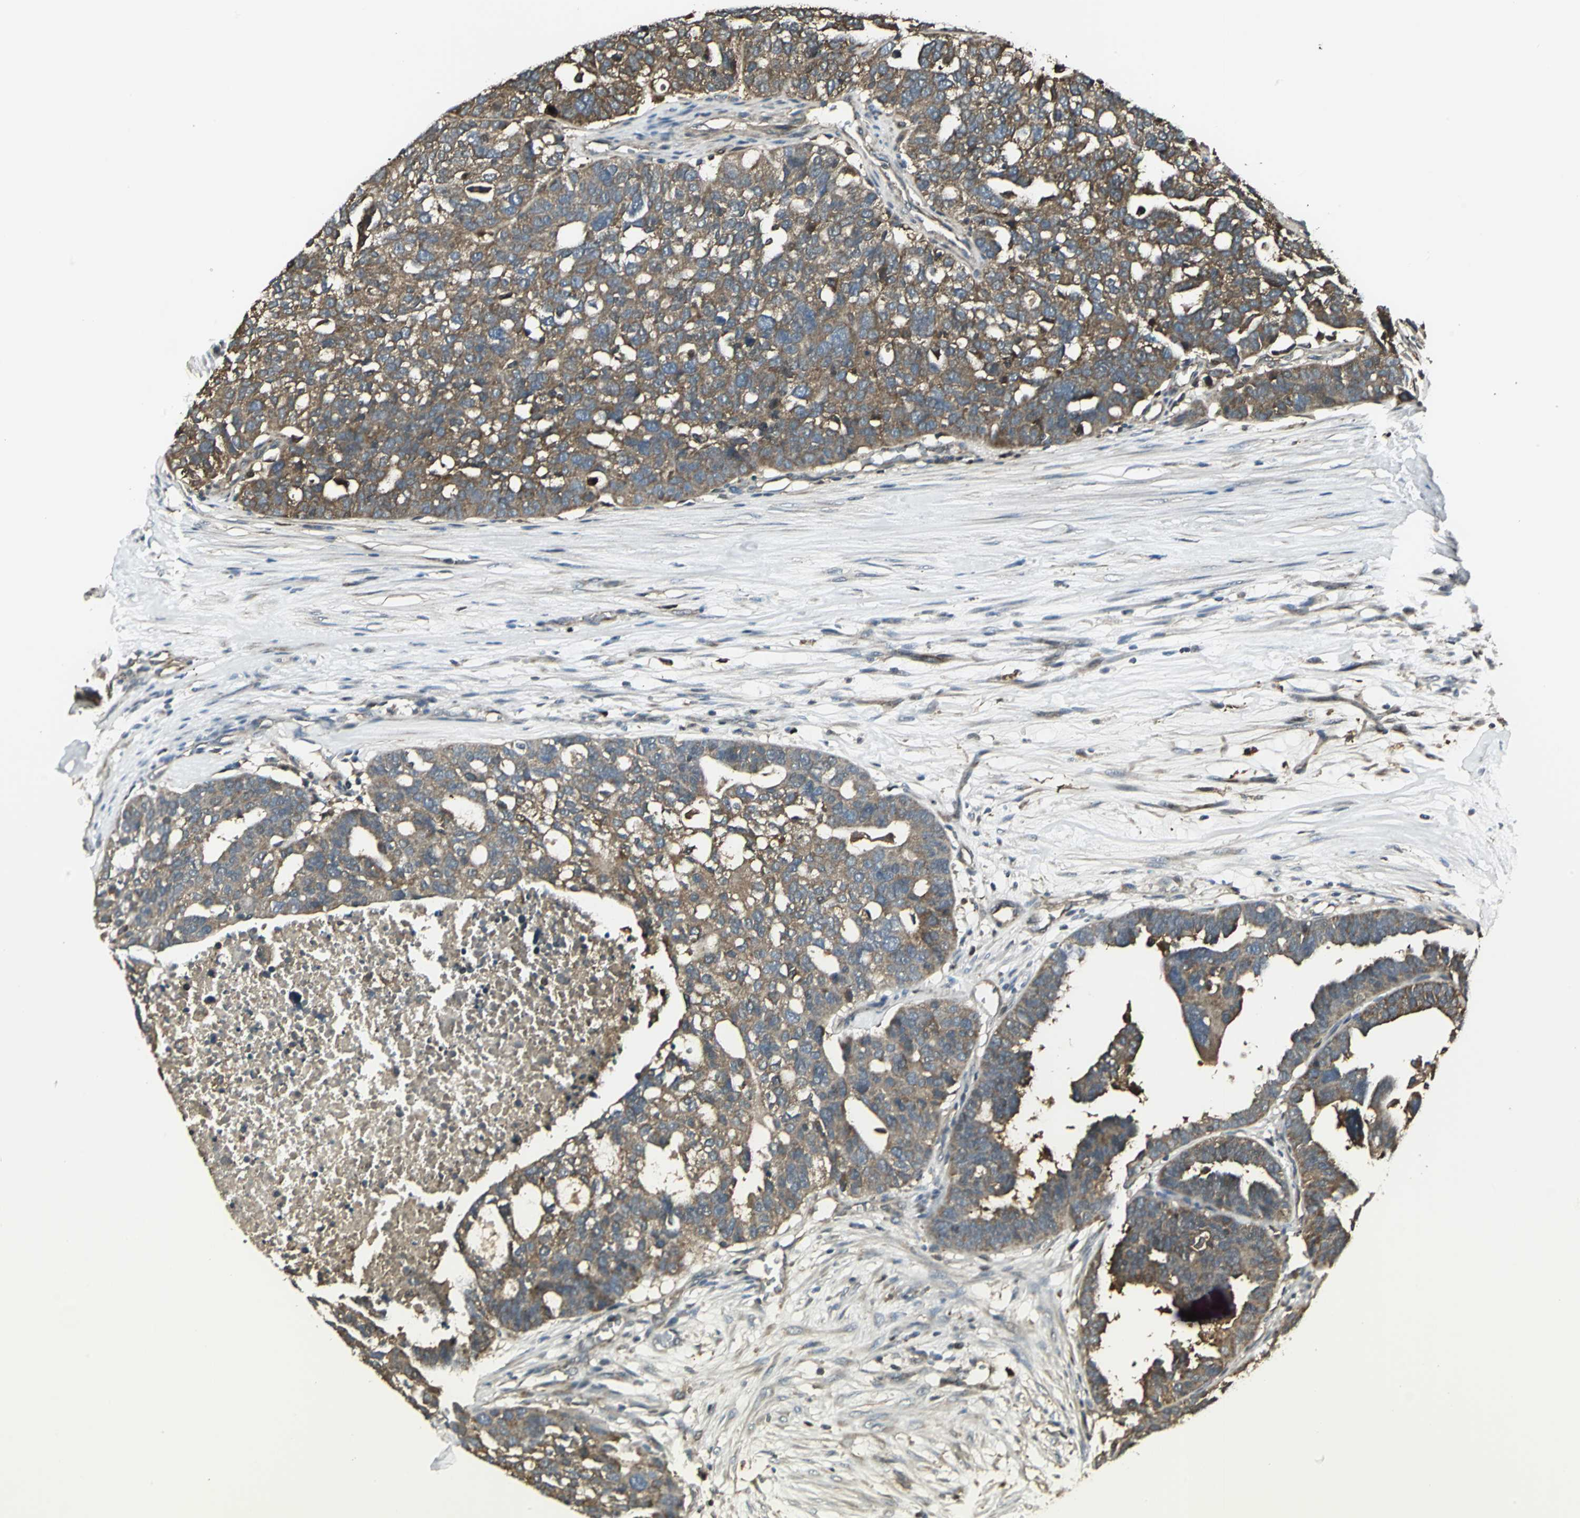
{"staining": {"intensity": "moderate", "quantity": ">75%", "location": "cytoplasmic/membranous"}, "tissue": "ovarian cancer", "cell_type": "Tumor cells", "image_type": "cancer", "snomed": [{"axis": "morphology", "description": "Cystadenocarcinoma, serous, NOS"}, {"axis": "topography", "description": "Ovary"}], "caption": "Human ovarian cancer stained with a brown dye shows moderate cytoplasmic/membranous positive staining in about >75% of tumor cells.", "gene": "PRXL2B", "patient": {"sex": "female", "age": 59}}